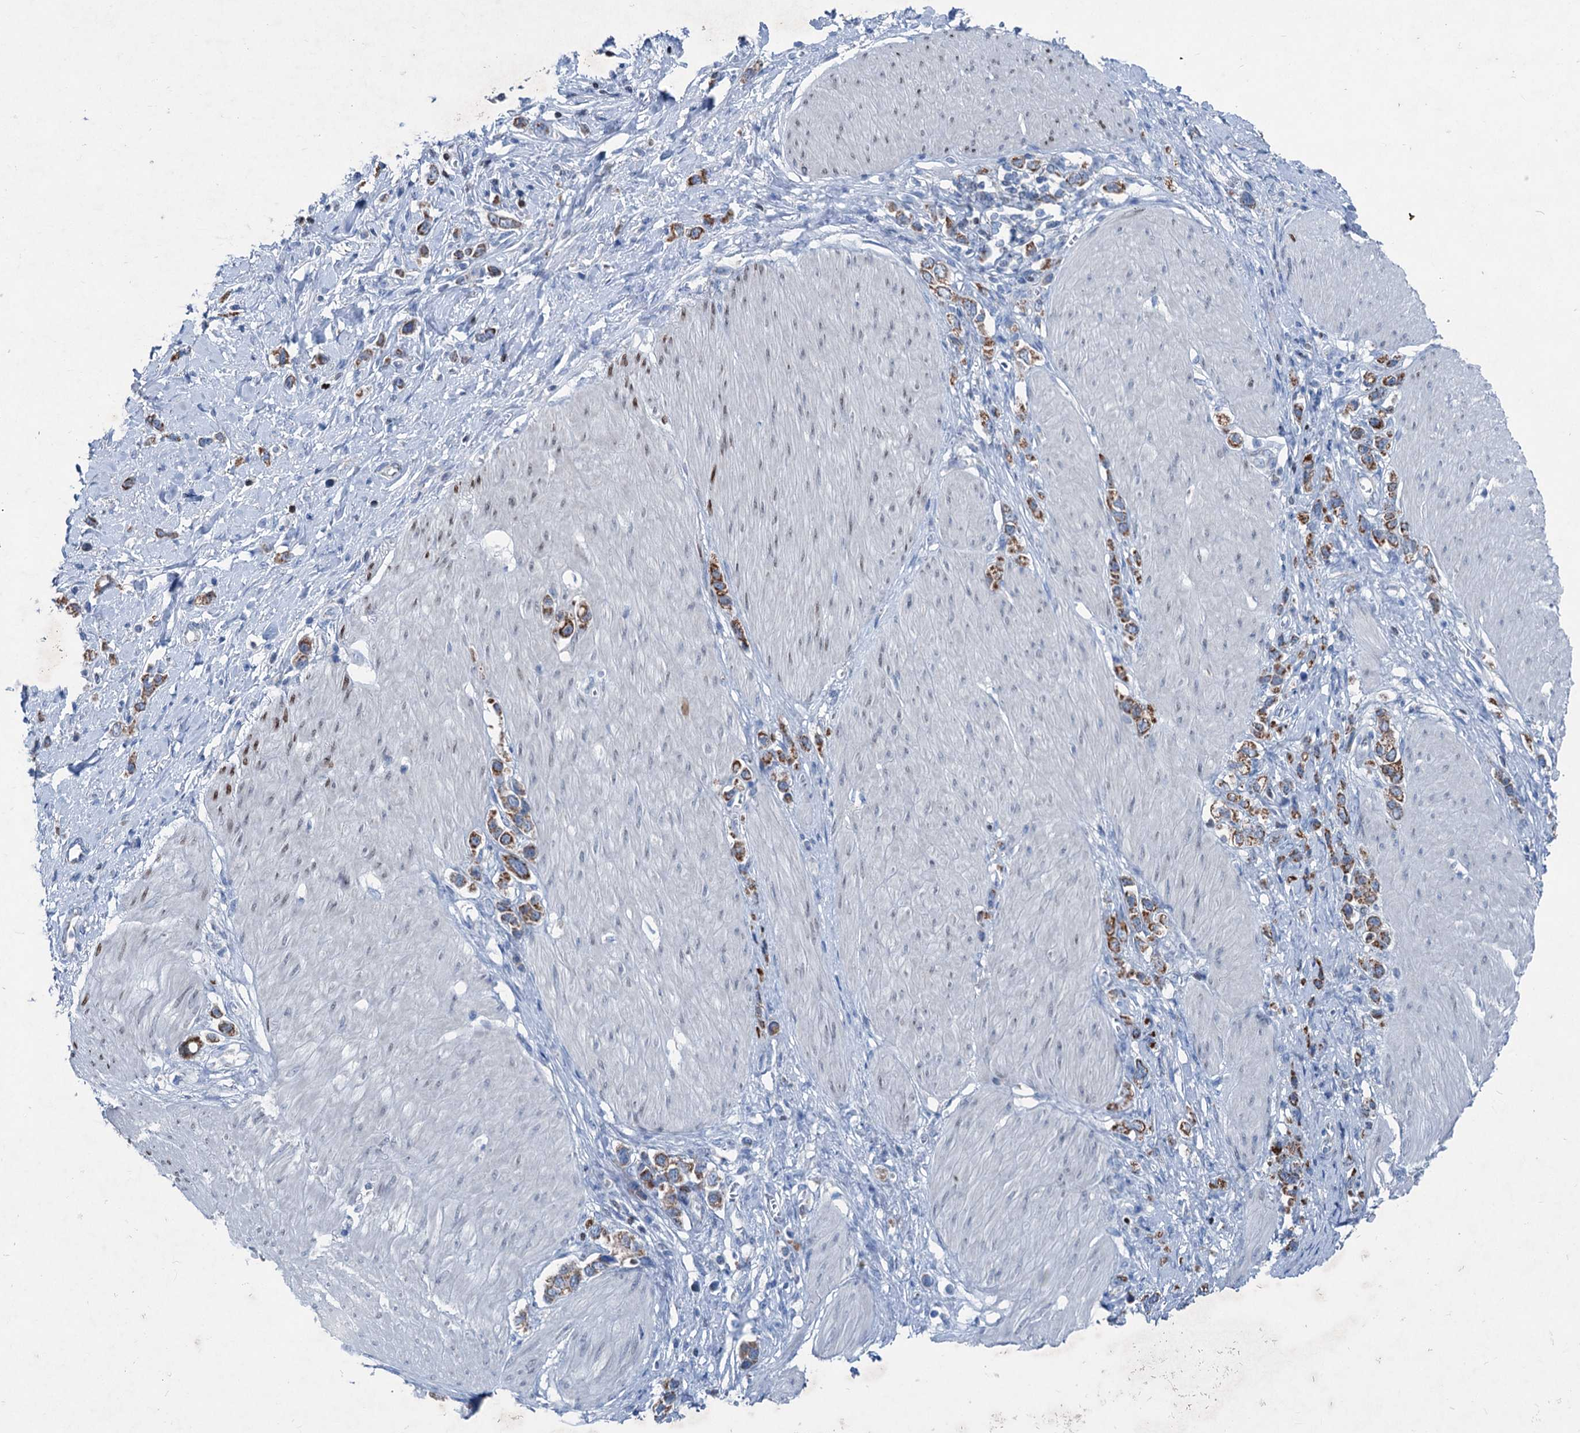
{"staining": {"intensity": "strong", "quantity": ">75%", "location": "cytoplasmic/membranous"}, "tissue": "stomach cancer", "cell_type": "Tumor cells", "image_type": "cancer", "snomed": [{"axis": "morphology", "description": "Normal tissue, NOS"}, {"axis": "morphology", "description": "Adenocarcinoma, NOS"}, {"axis": "topography", "description": "Stomach, upper"}, {"axis": "topography", "description": "Stomach"}], "caption": "Immunohistochemical staining of human stomach cancer displays strong cytoplasmic/membranous protein expression in about >75% of tumor cells.", "gene": "ELP4", "patient": {"sex": "female", "age": 65}}